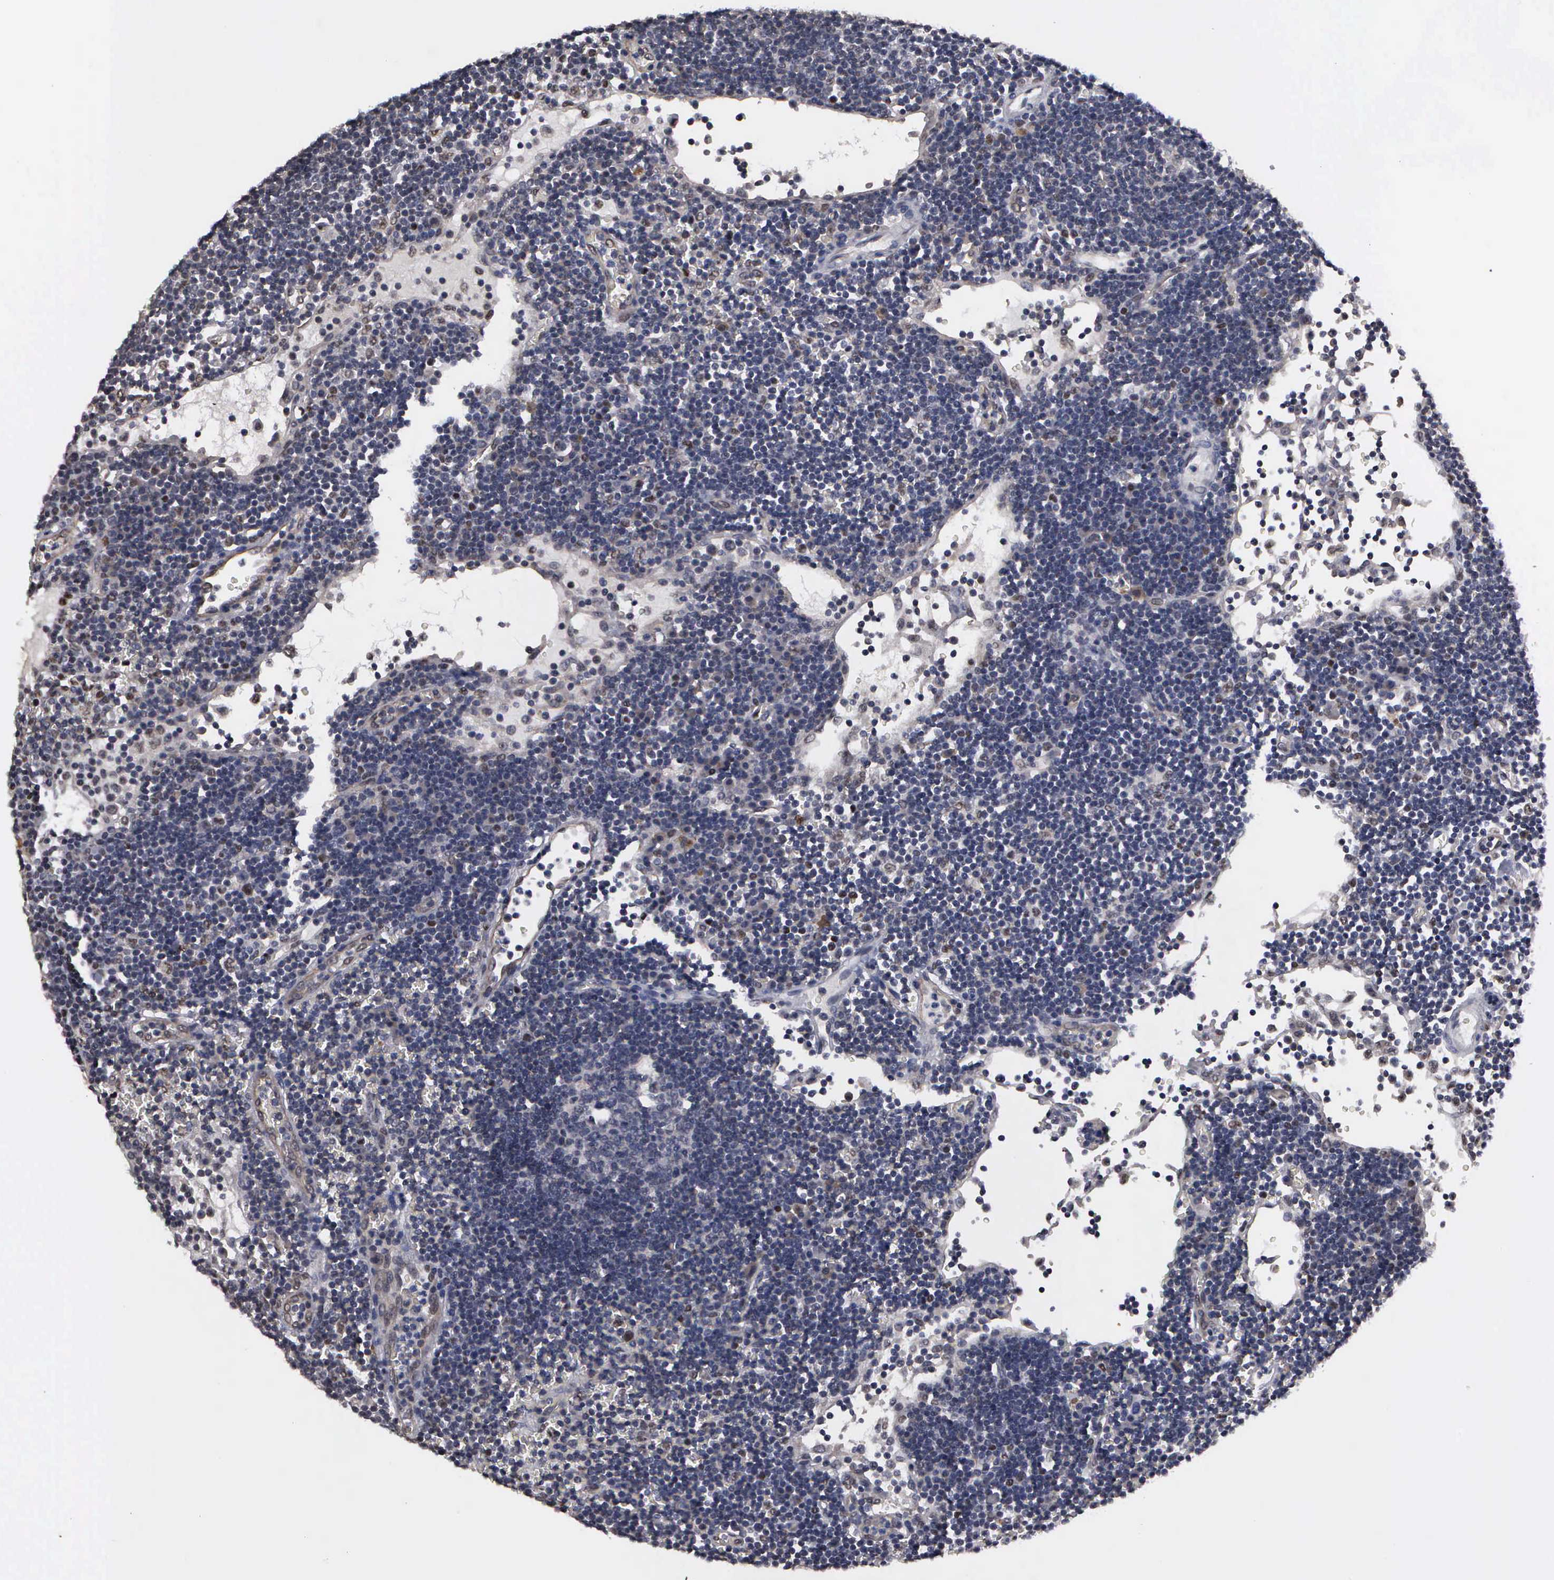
{"staining": {"intensity": "negative", "quantity": "none", "location": "none"}, "tissue": "lymph node", "cell_type": "Germinal center cells", "image_type": "normal", "snomed": [{"axis": "morphology", "description": "Normal tissue, NOS"}, {"axis": "topography", "description": "Lymph node"}], "caption": "IHC histopathology image of normal lymph node: lymph node stained with DAB displays no significant protein expression in germinal center cells.", "gene": "ZBTB33", "patient": {"sex": "male", "age": 54}}